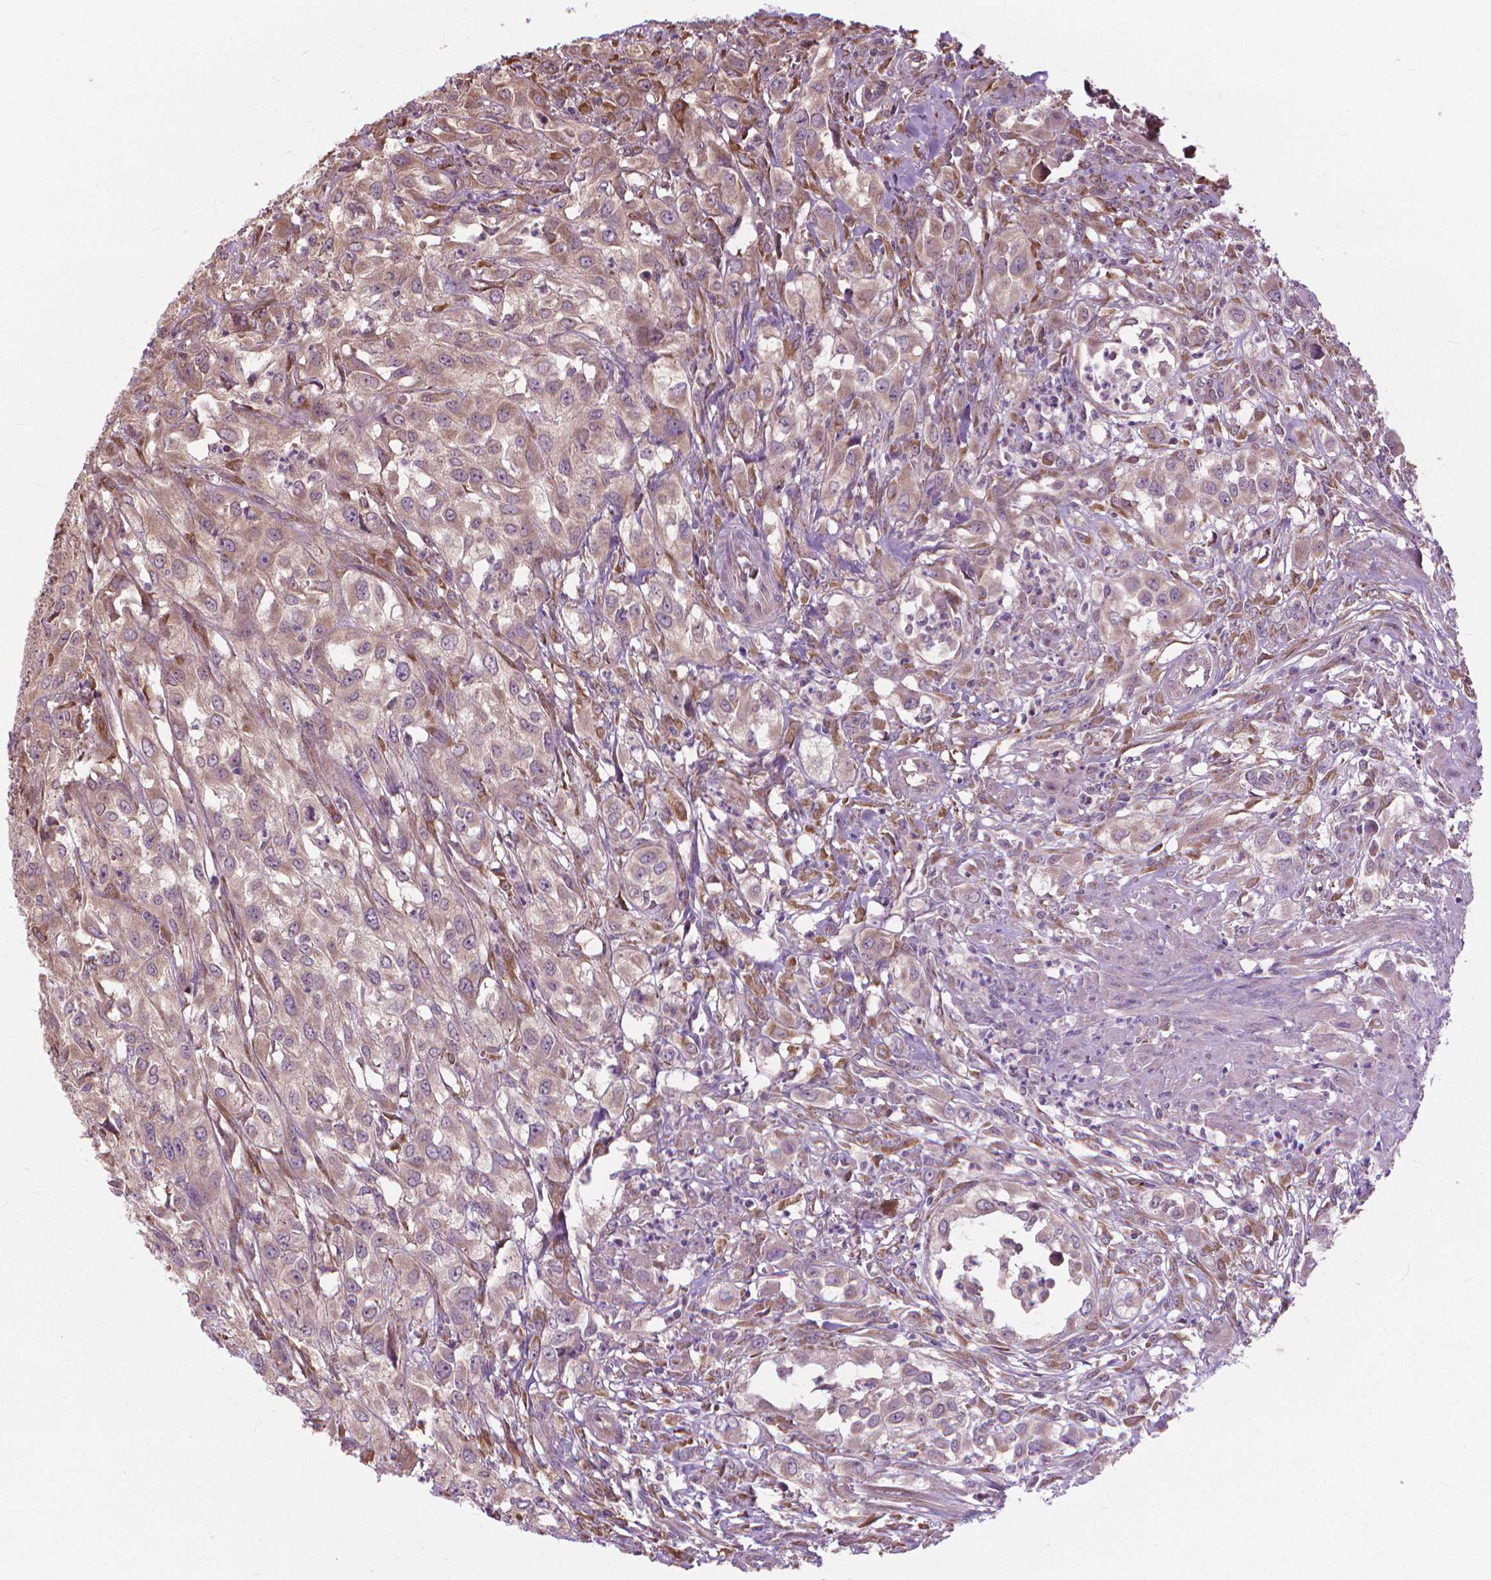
{"staining": {"intensity": "weak", "quantity": "25%-75%", "location": "cytoplasmic/membranous"}, "tissue": "urothelial cancer", "cell_type": "Tumor cells", "image_type": "cancer", "snomed": [{"axis": "morphology", "description": "Urothelial carcinoma, High grade"}, {"axis": "topography", "description": "Urinary bladder"}], "caption": "There is low levels of weak cytoplasmic/membranous expression in tumor cells of high-grade urothelial carcinoma, as demonstrated by immunohistochemical staining (brown color).", "gene": "NUDT1", "patient": {"sex": "male", "age": 67}}